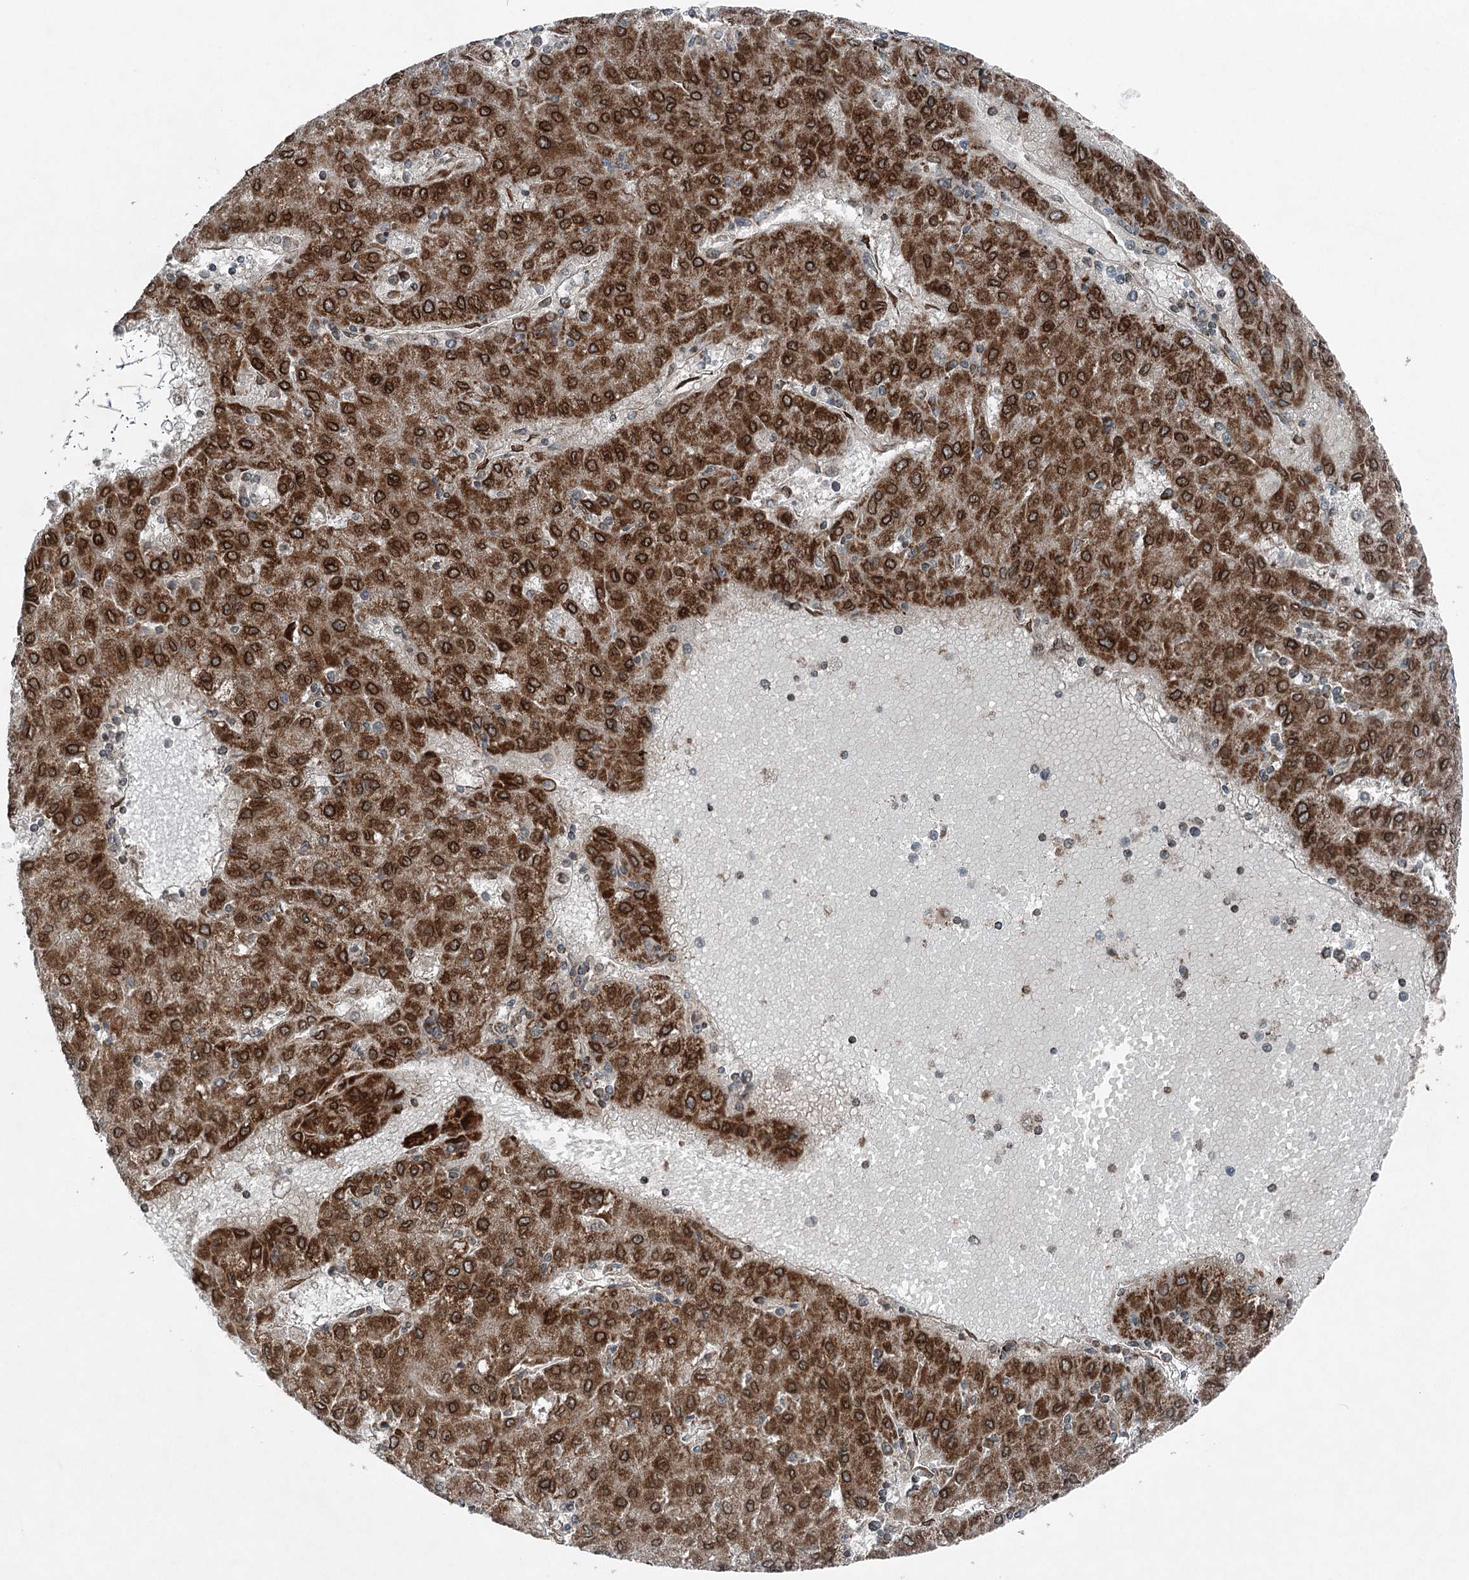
{"staining": {"intensity": "strong", "quantity": ">75%", "location": "cytoplasmic/membranous"}, "tissue": "liver cancer", "cell_type": "Tumor cells", "image_type": "cancer", "snomed": [{"axis": "morphology", "description": "Carcinoma, Hepatocellular, NOS"}, {"axis": "topography", "description": "Liver"}], "caption": "This is an image of IHC staining of hepatocellular carcinoma (liver), which shows strong expression in the cytoplasmic/membranous of tumor cells.", "gene": "BCKDHA", "patient": {"sex": "male", "age": 72}}